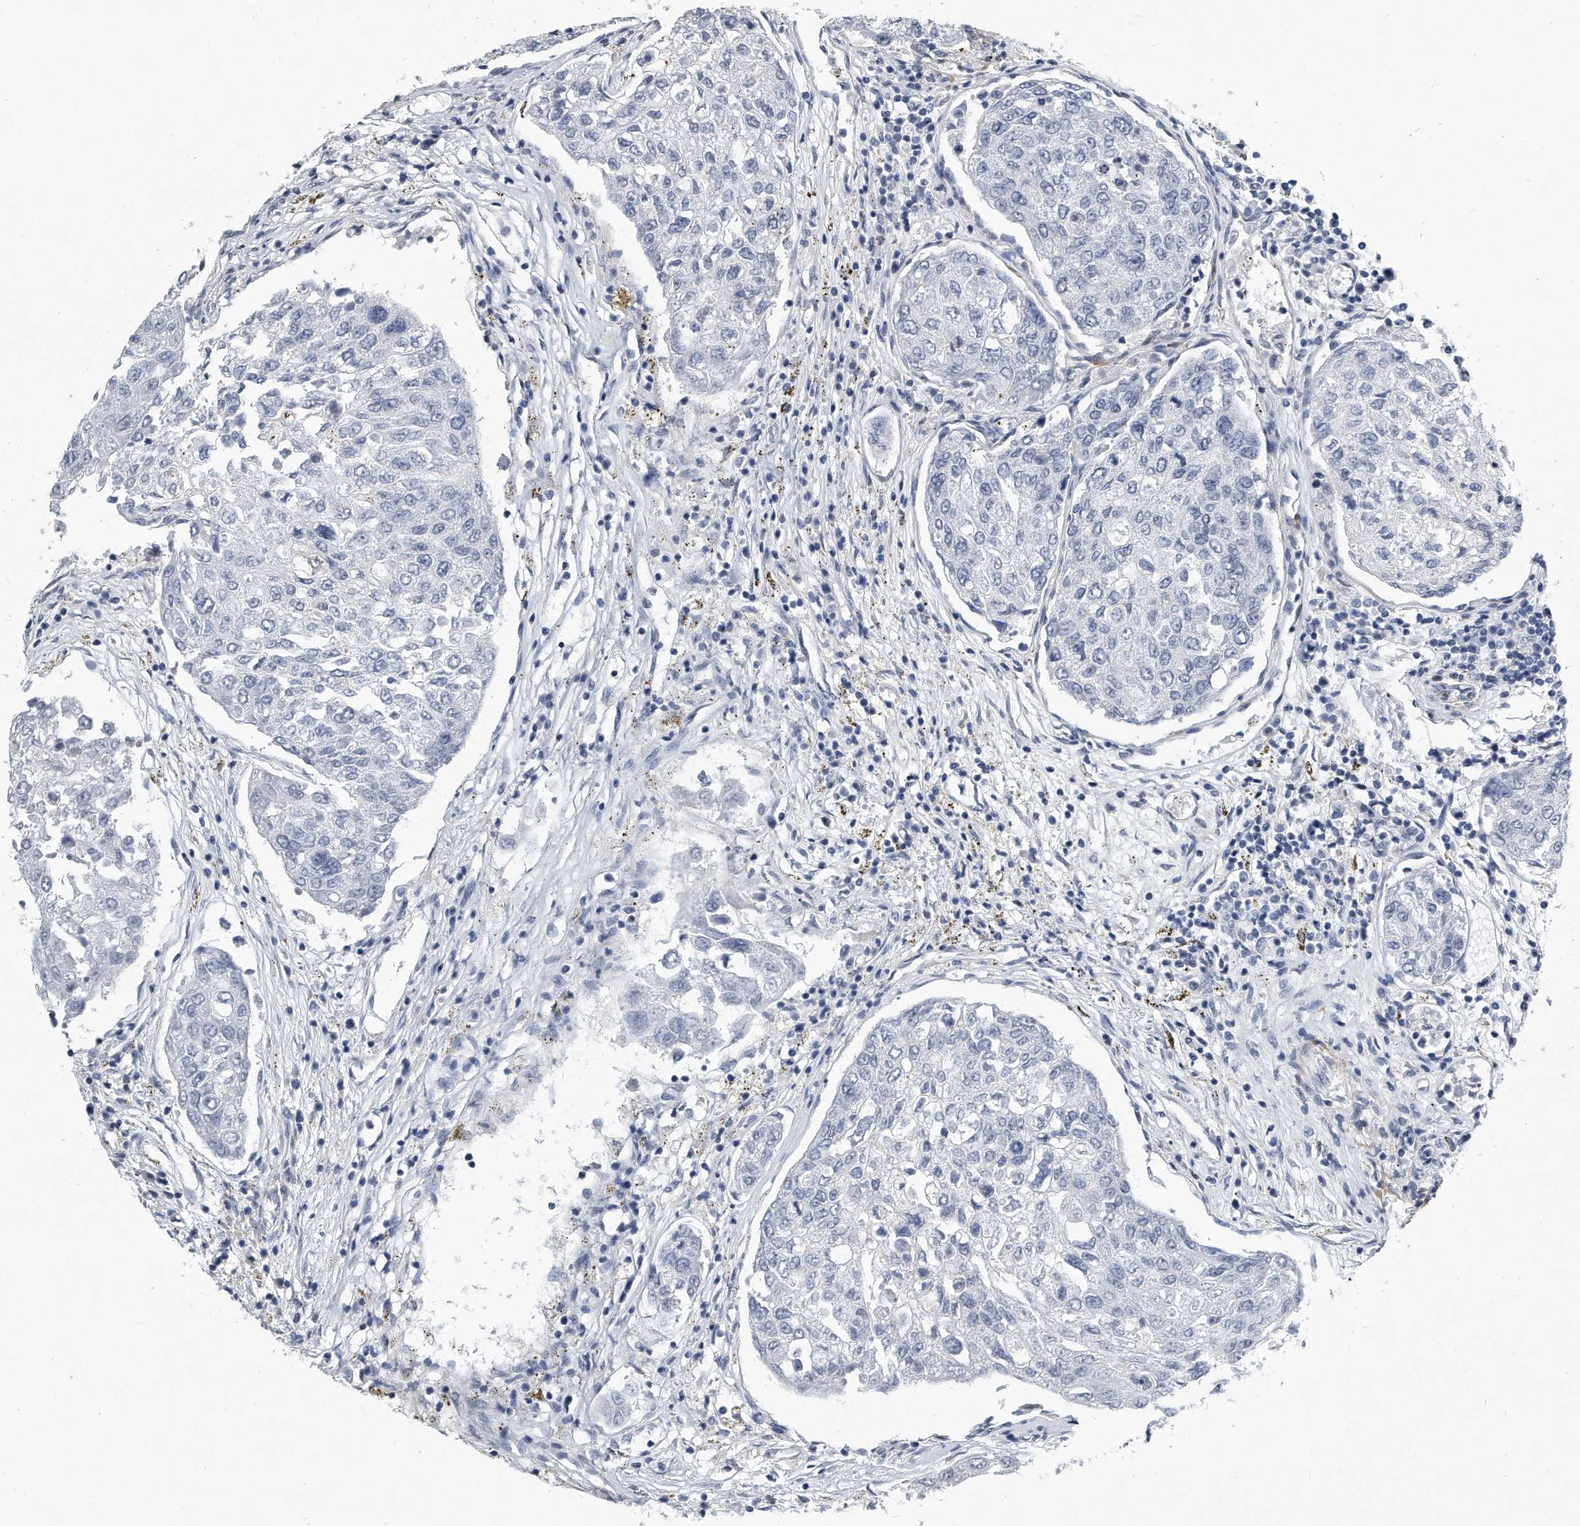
{"staining": {"intensity": "negative", "quantity": "none", "location": "none"}, "tissue": "urothelial cancer", "cell_type": "Tumor cells", "image_type": "cancer", "snomed": [{"axis": "morphology", "description": "Urothelial carcinoma, High grade"}, {"axis": "topography", "description": "Lymph node"}, {"axis": "topography", "description": "Urinary bladder"}], "caption": "This is a image of immunohistochemistry (IHC) staining of urothelial cancer, which shows no positivity in tumor cells.", "gene": "EIF2B4", "patient": {"sex": "male", "age": 51}}